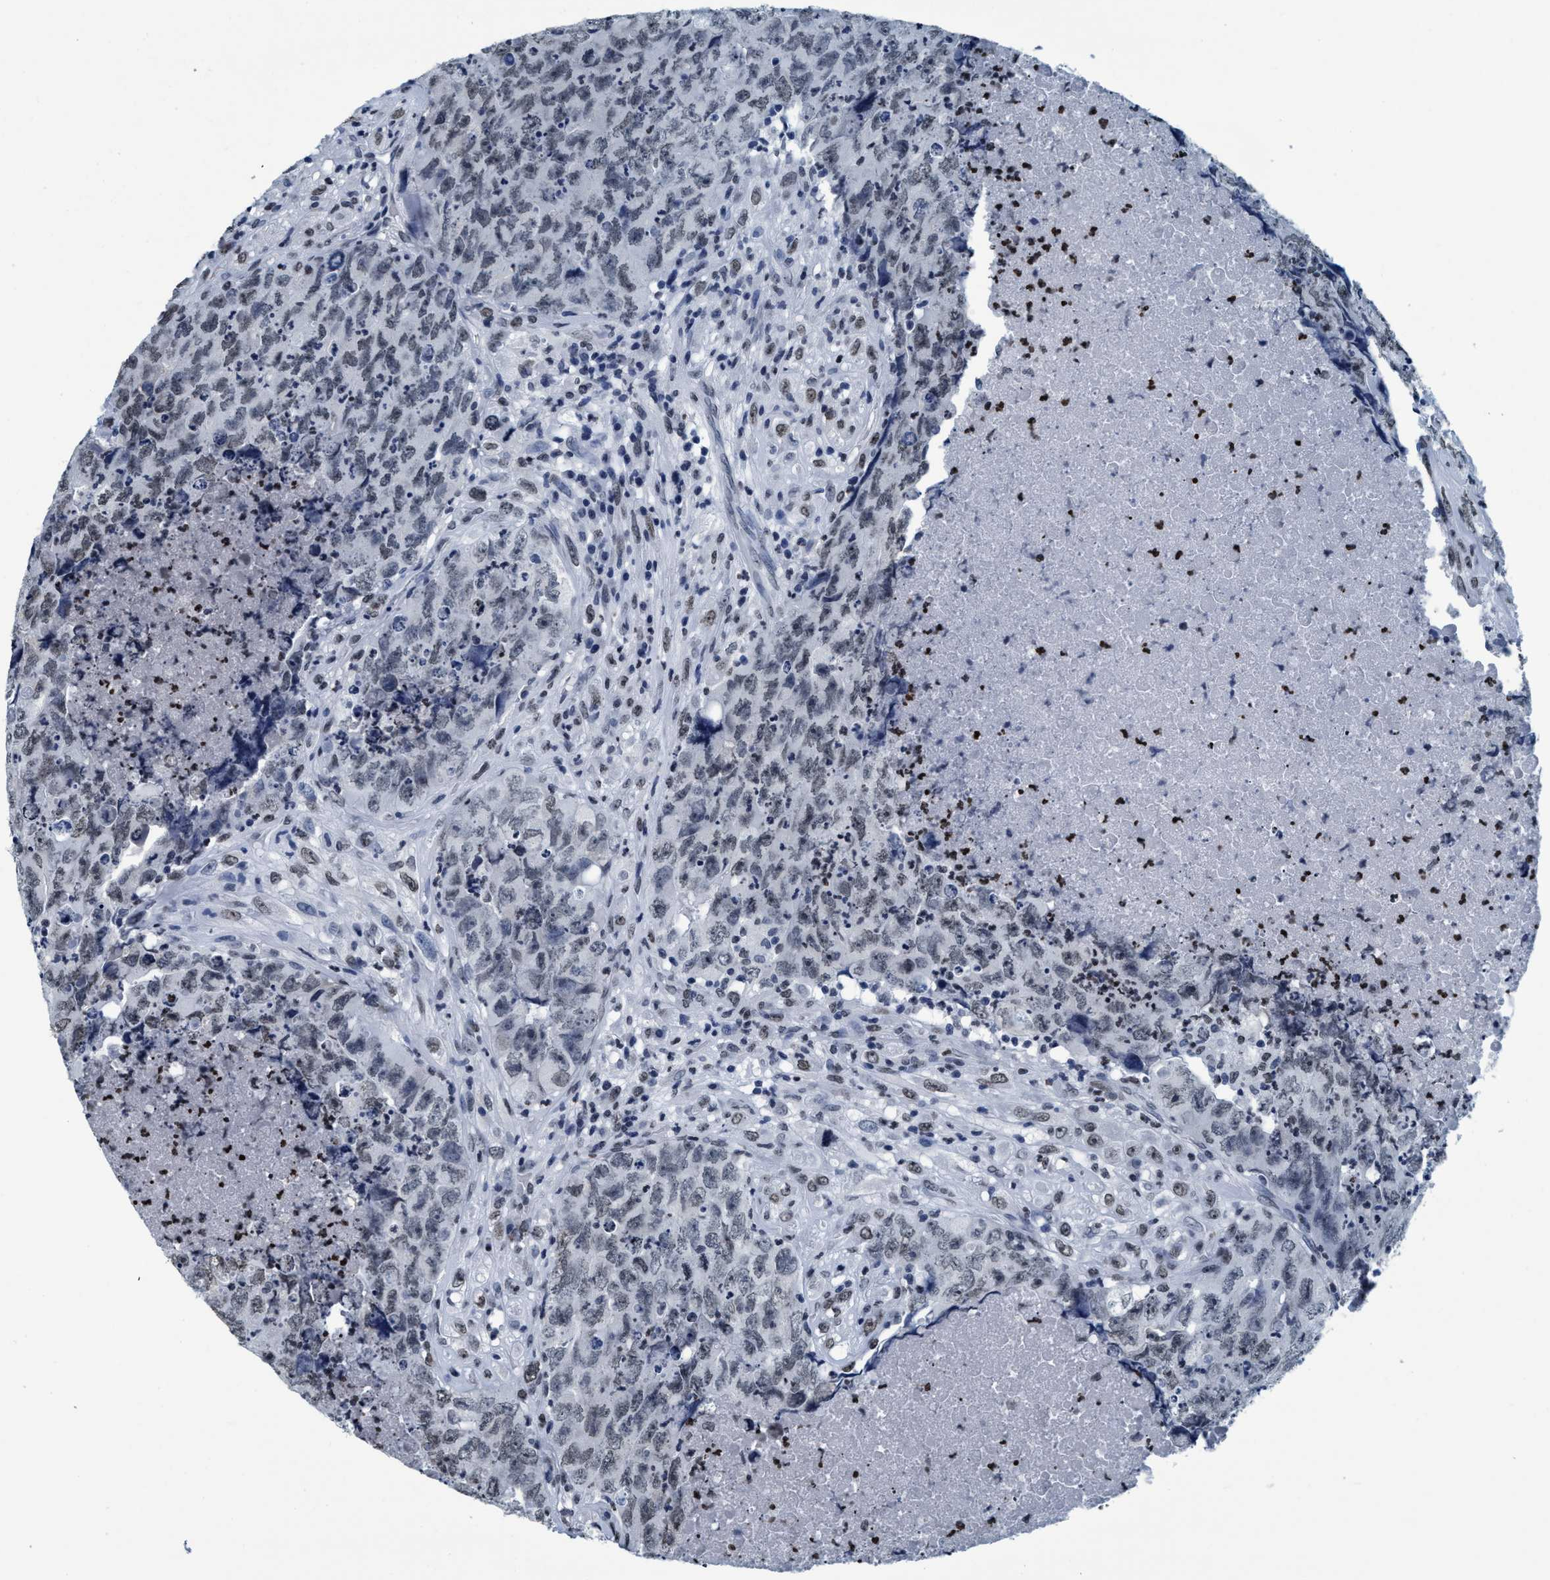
{"staining": {"intensity": "weak", "quantity": ">75%", "location": "nuclear"}, "tissue": "testis cancer", "cell_type": "Tumor cells", "image_type": "cancer", "snomed": [{"axis": "morphology", "description": "Carcinoma, Embryonal, NOS"}, {"axis": "topography", "description": "Testis"}], "caption": "About >75% of tumor cells in testis cancer show weak nuclear protein positivity as visualized by brown immunohistochemical staining.", "gene": "CCNE2", "patient": {"sex": "male", "age": 32}}